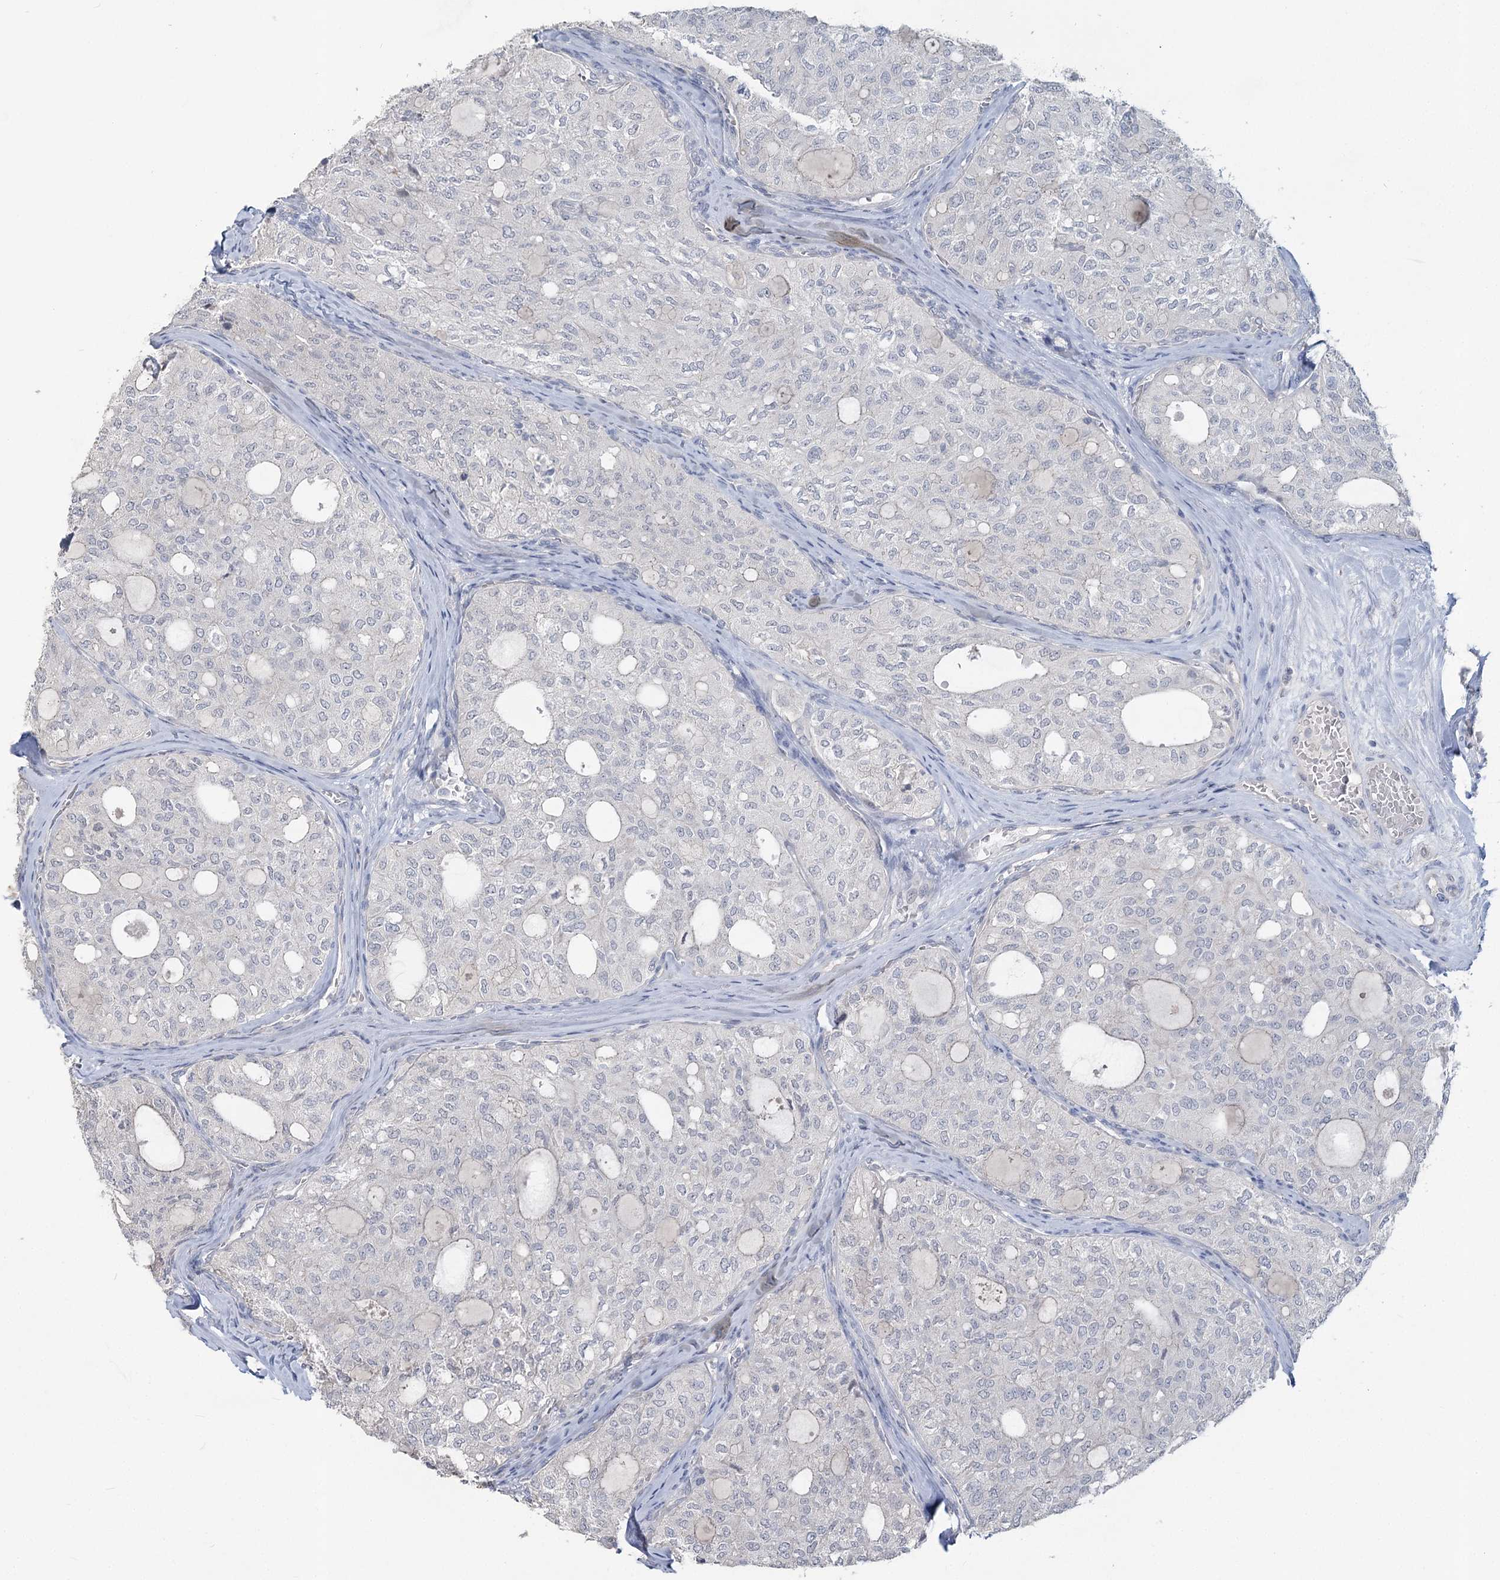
{"staining": {"intensity": "negative", "quantity": "none", "location": "none"}, "tissue": "thyroid cancer", "cell_type": "Tumor cells", "image_type": "cancer", "snomed": [{"axis": "morphology", "description": "Follicular adenoma carcinoma, NOS"}, {"axis": "topography", "description": "Thyroid gland"}], "caption": "Human thyroid cancer (follicular adenoma carcinoma) stained for a protein using immunohistochemistry (IHC) demonstrates no staining in tumor cells.", "gene": "SLC9A3", "patient": {"sex": "male", "age": 75}}